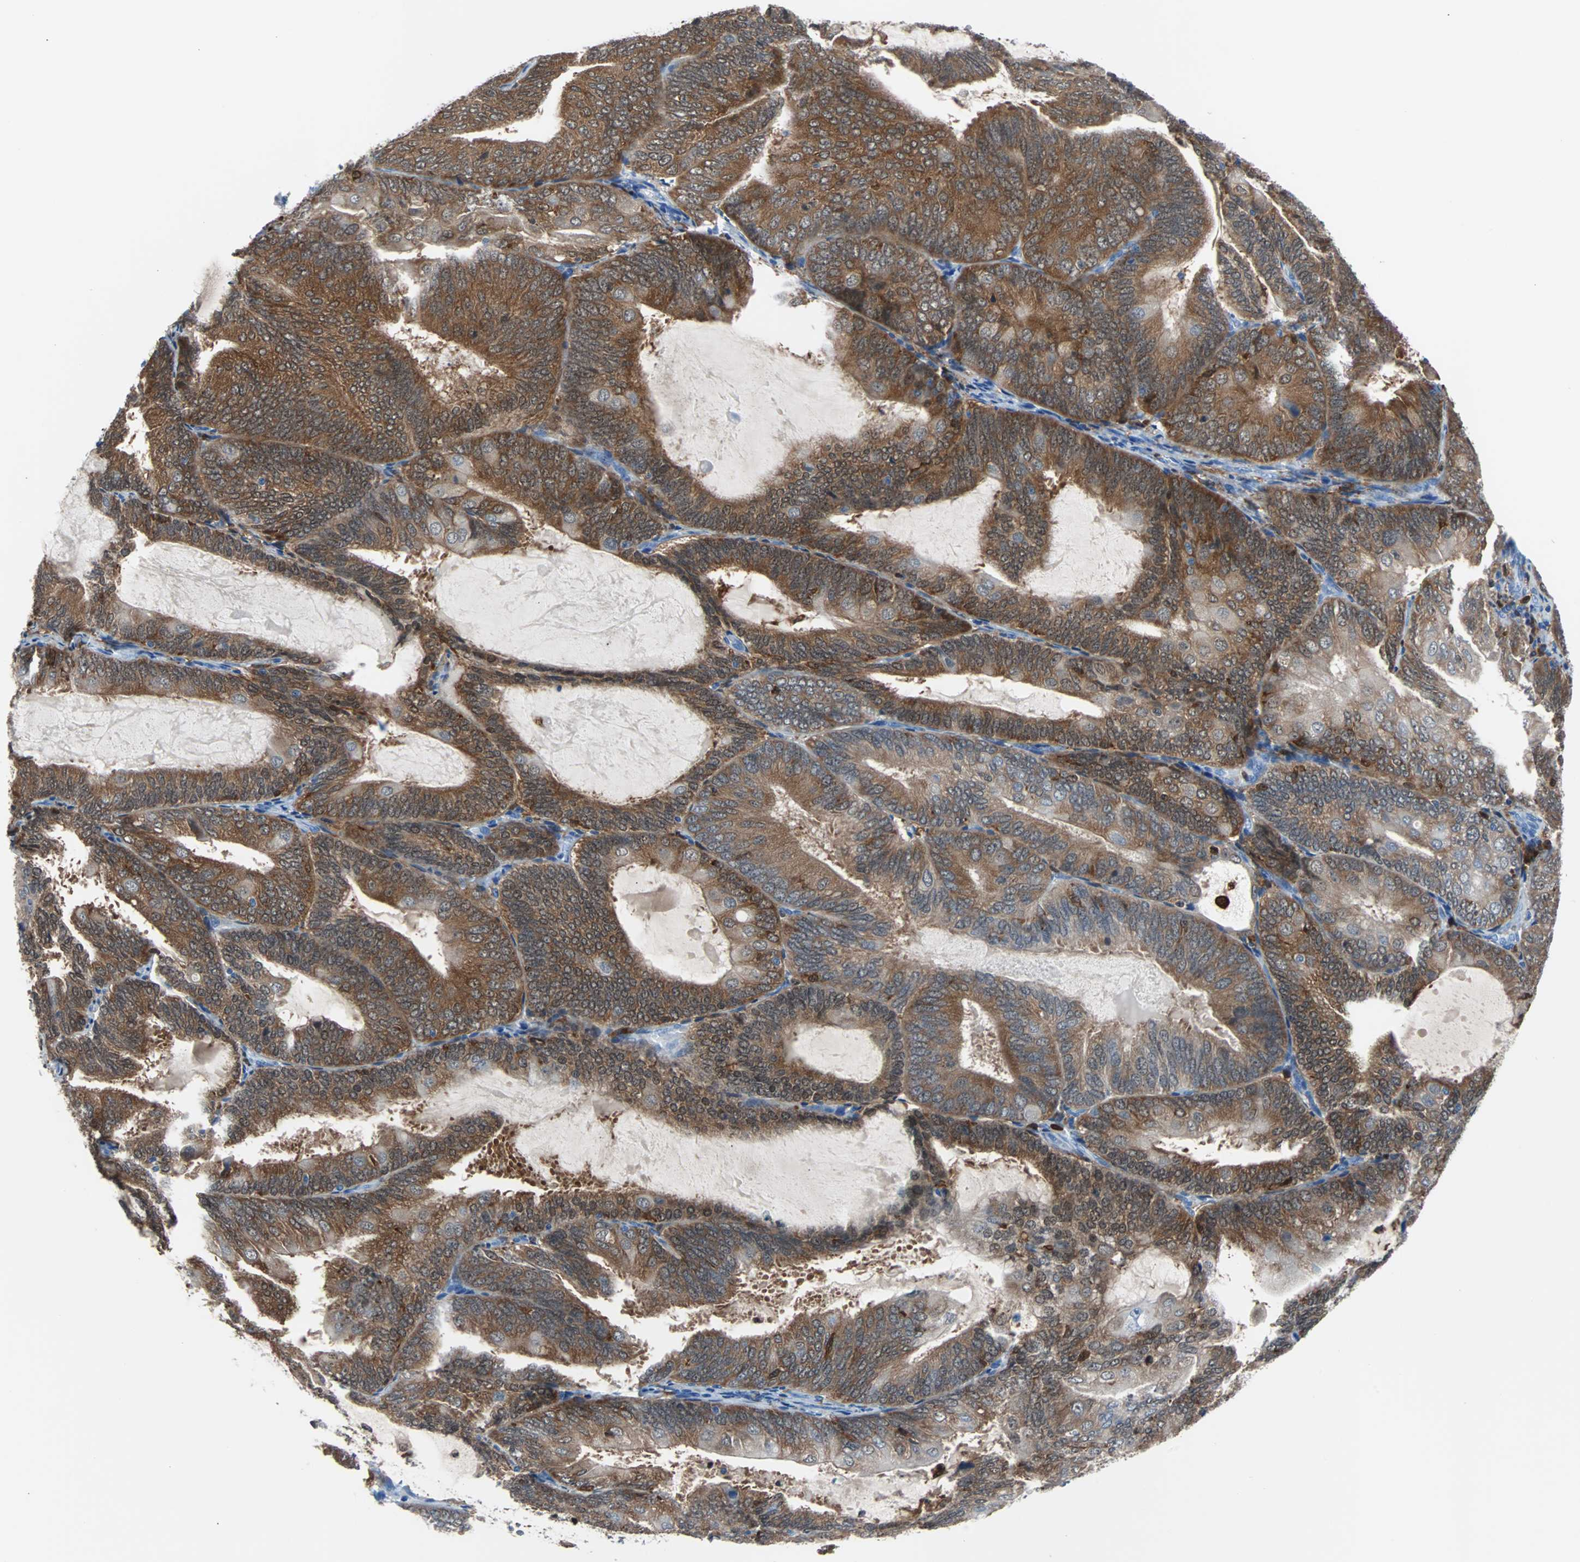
{"staining": {"intensity": "strong", "quantity": ">75%", "location": "cytoplasmic/membranous"}, "tissue": "endometrial cancer", "cell_type": "Tumor cells", "image_type": "cancer", "snomed": [{"axis": "morphology", "description": "Adenocarcinoma, NOS"}, {"axis": "topography", "description": "Endometrium"}], "caption": "Protein staining of adenocarcinoma (endometrial) tissue exhibits strong cytoplasmic/membranous positivity in approximately >75% of tumor cells.", "gene": "SYK", "patient": {"sex": "female", "age": 81}}